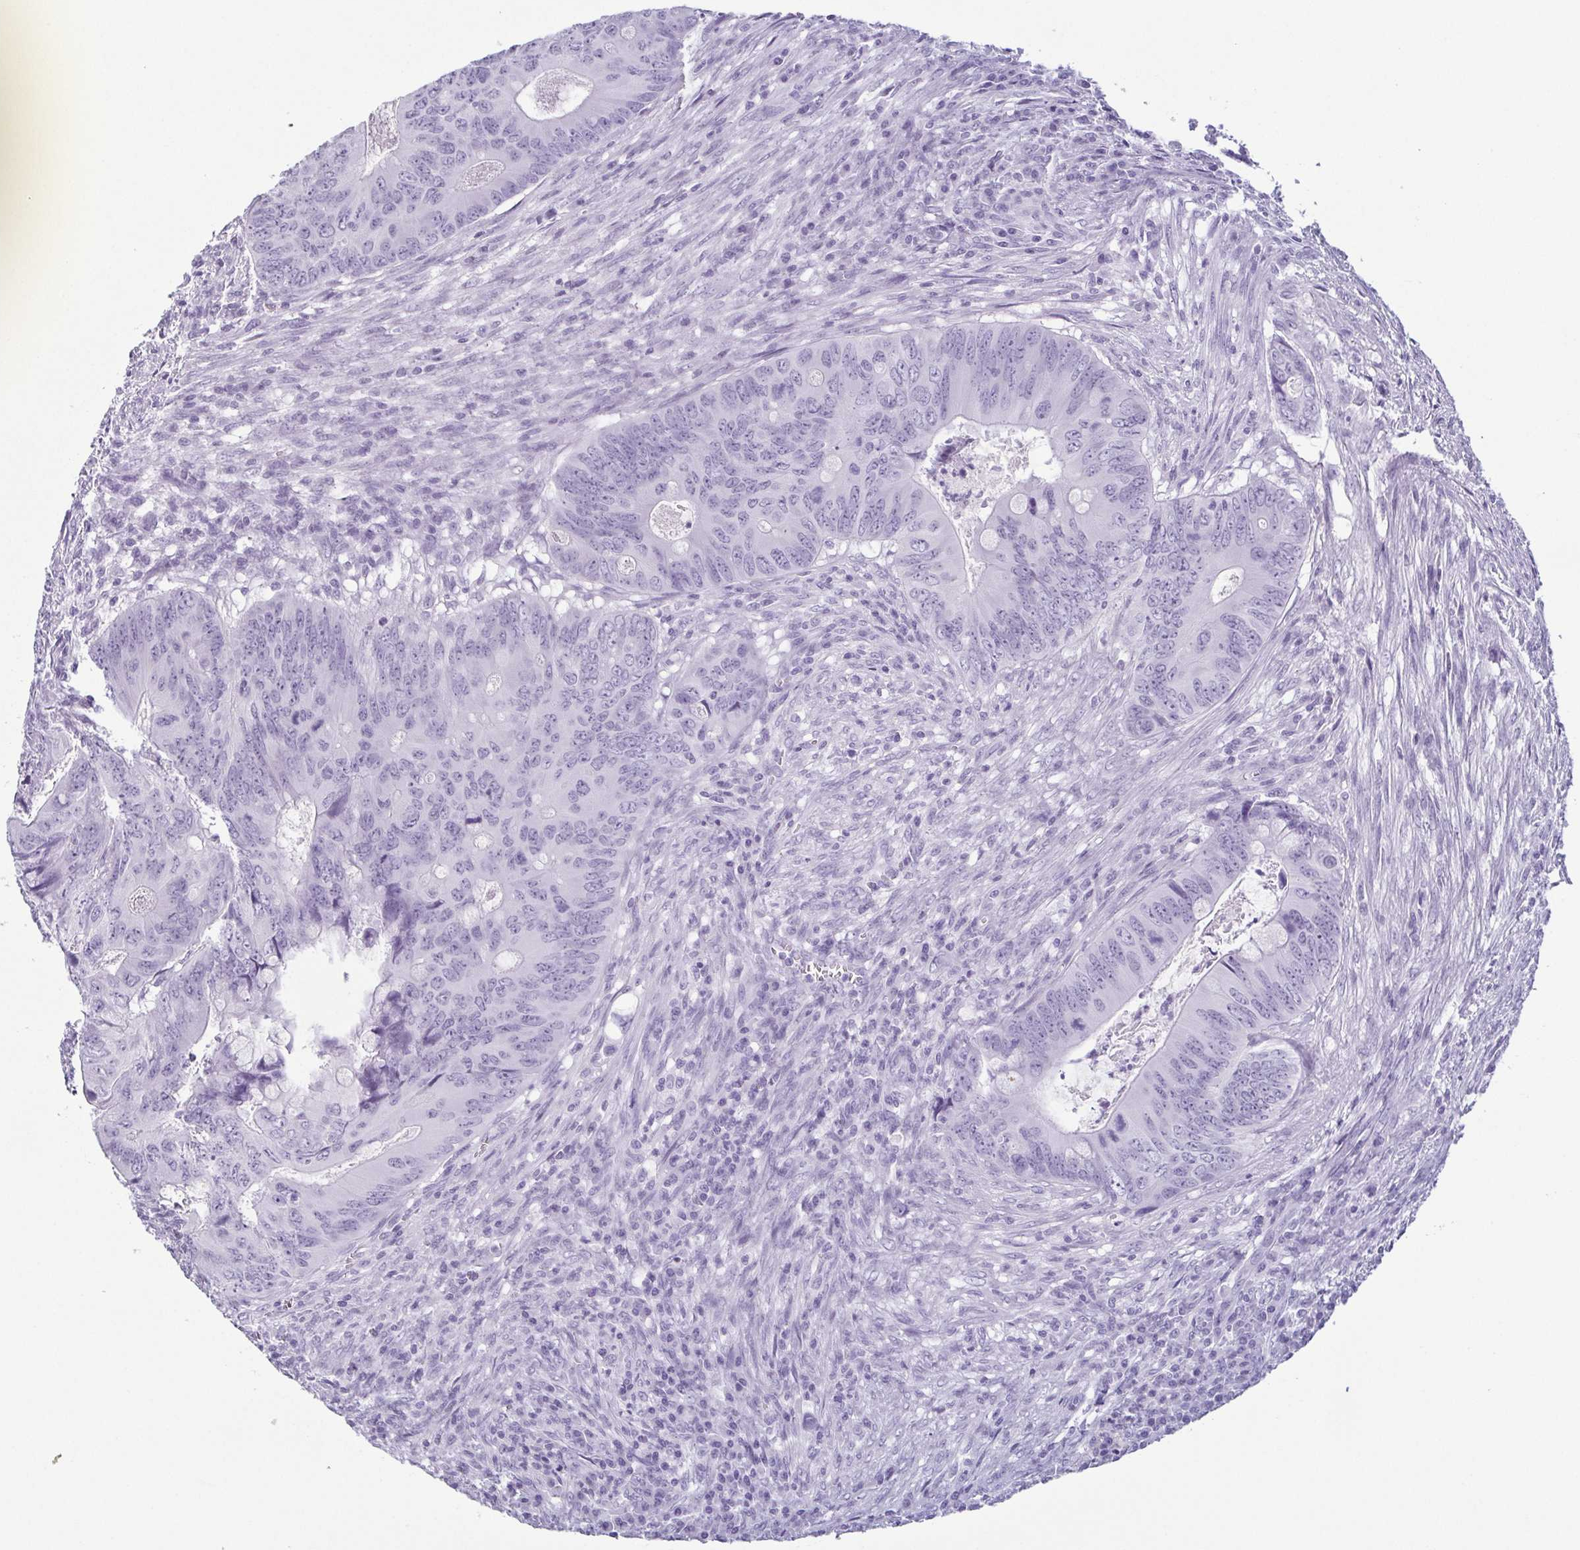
{"staining": {"intensity": "negative", "quantity": "none", "location": "none"}, "tissue": "colorectal cancer", "cell_type": "Tumor cells", "image_type": "cancer", "snomed": [{"axis": "morphology", "description": "Adenocarcinoma, NOS"}, {"axis": "topography", "description": "Colon"}], "caption": "Adenocarcinoma (colorectal) was stained to show a protein in brown. There is no significant positivity in tumor cells. The staining was performed using DAB to visualize the protein expression in brown, while the nuclei were stained in blue with hematoxylin (Magnification: 20x).", "gene": "KRT78", "patient": {"sex": "female", "age": 74}}